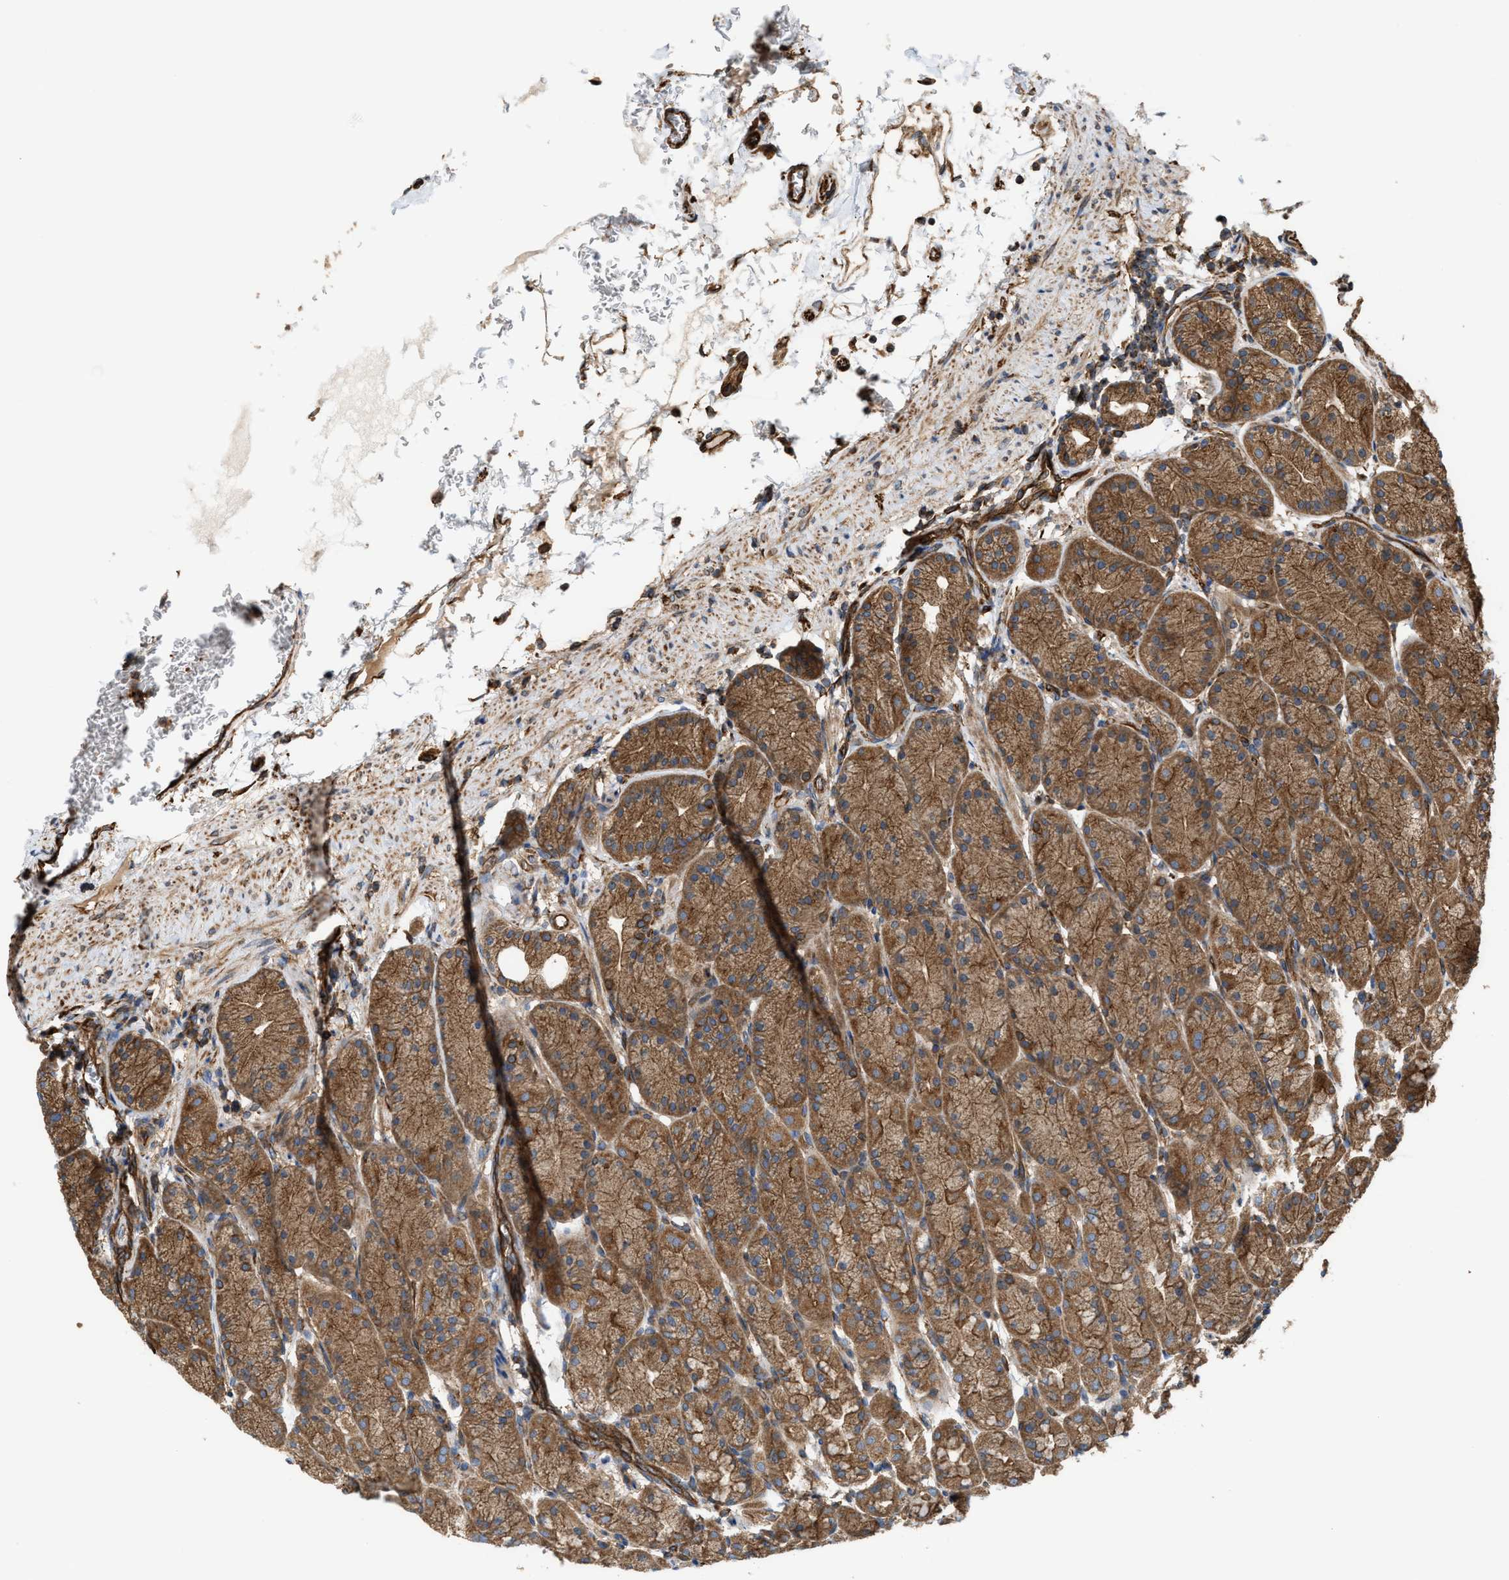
{"staining": {"intensity": "moderate", "quantity": ">75%", "location": "cytoplasmic/membranous"}, "tissue": "stomach", "cell_type": "Glandular cells", "image_type": "normal", "snomed": [{"axis": "morphology", "description": "Normal tissue, NOS"}, {"axis": "morphology", "description": "Carcinoid, malignant, NOS"}, {"axis": "topography", "description": "Stomach, upper"}], "caption": "A photomicrograph of human stomach stained for a protein displays moderate cytoplasmic/membranous brown staining in glandular cells. (DAB (3,3'-diaminobenzidine) = brown stain, brightfield microscopy at high magnification).", "gene": "EPS15L1", "patient": {"sex": "male", "age": 39}}